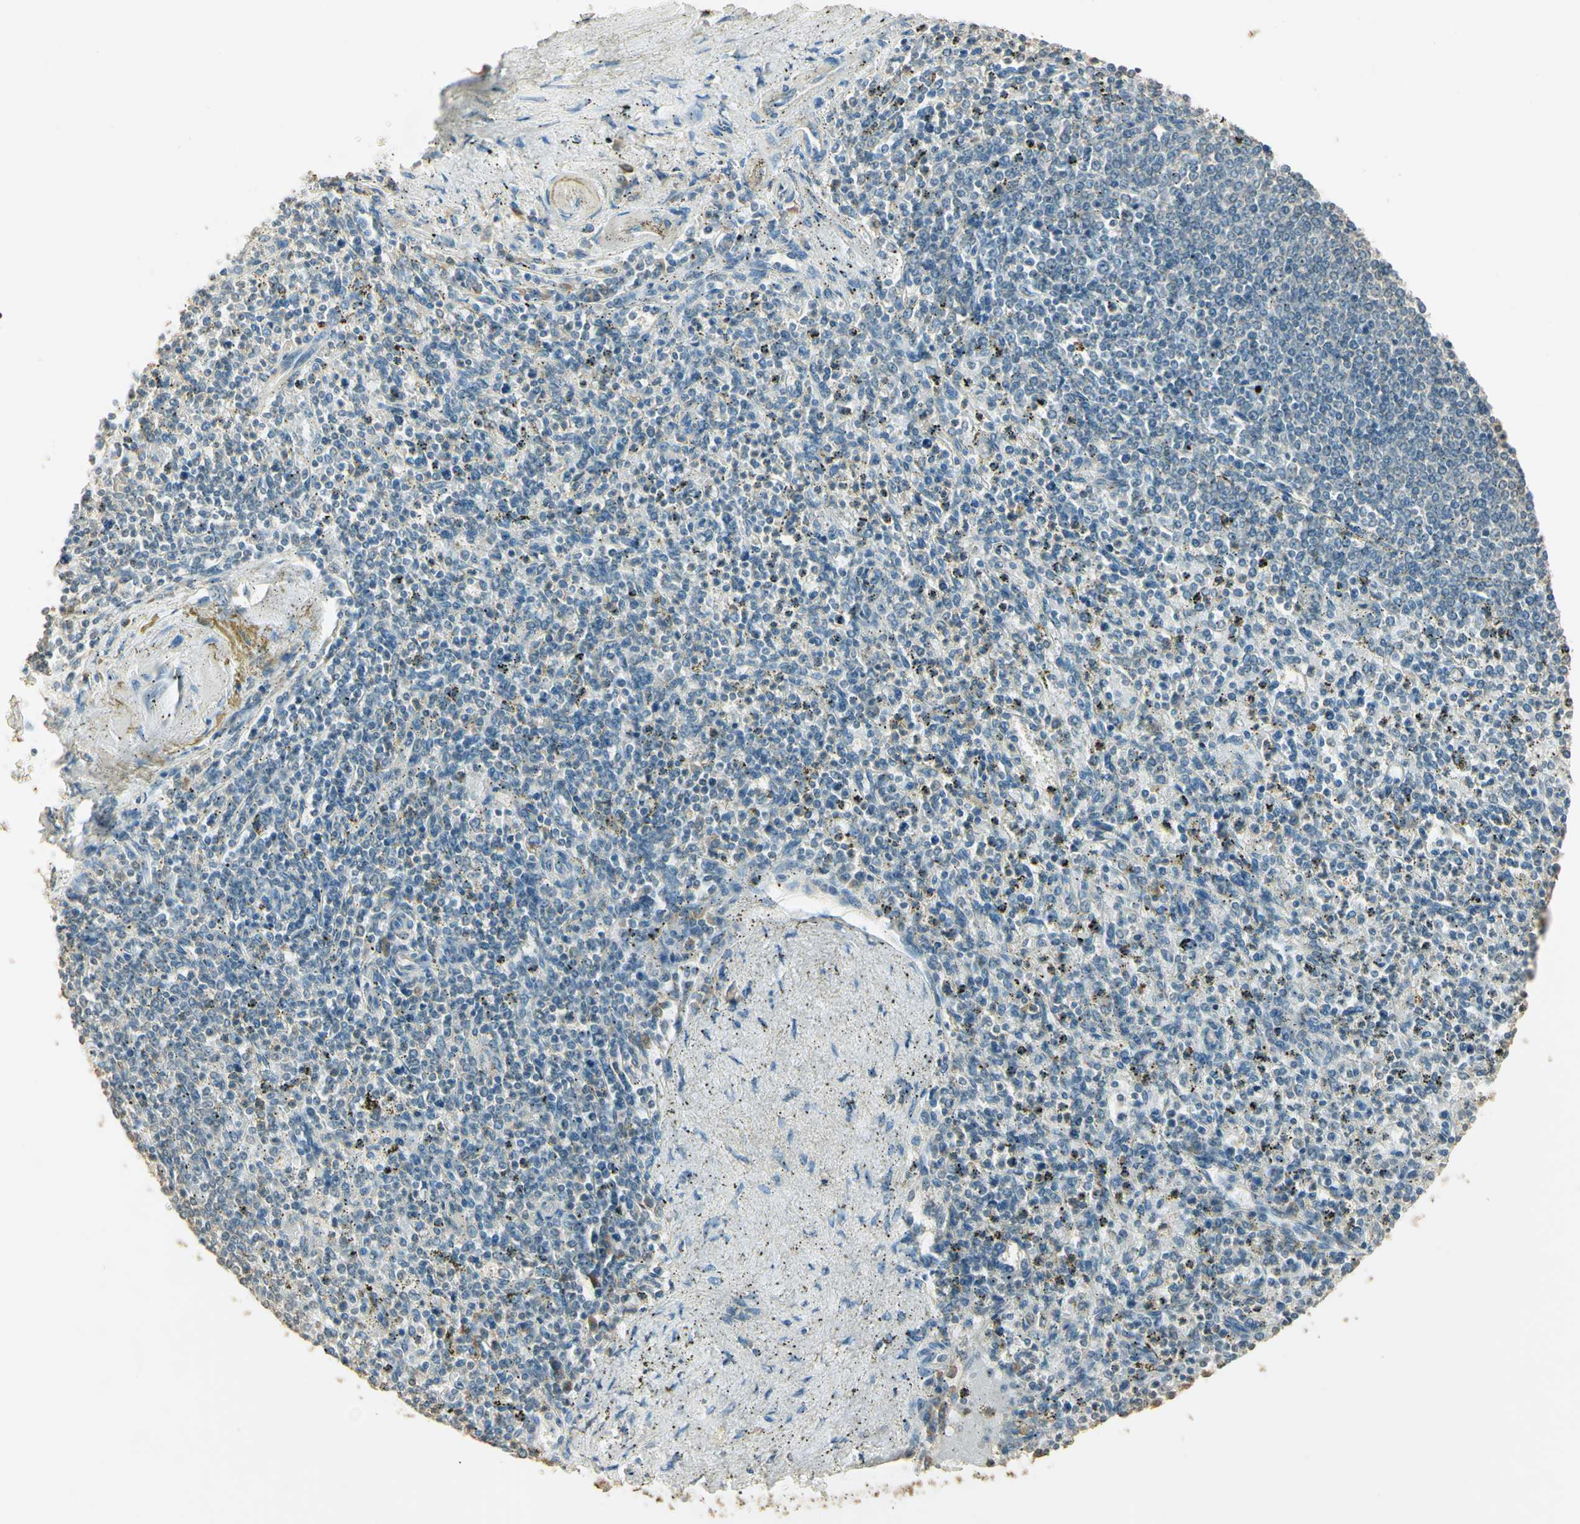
{"staining": {"intensity": "weak", "quantity": "25%-75%", "location": "cytoplasmic/membranous"}, "tissue": "spleen", "cell_type": "Cells in red pulp", "image_type": "normal", "snomed": [{"axis": "morphology", "description": "Normal tissue, NOS"}, {"axis": "topography", "description": "Spleen"}], "caption": "Protein staining reveals weak cytoplasmic/membranous staining in about 25%-75% of cells in red pulp in benign spleen. Using DAB (3,3'-diaminobenzidine) (brown) and hematoxylin (blue) stains, captured at high magnification using brightfield microscopy.", "gene": "UXS1", "patient": {"sex": "male", "age": 72}}